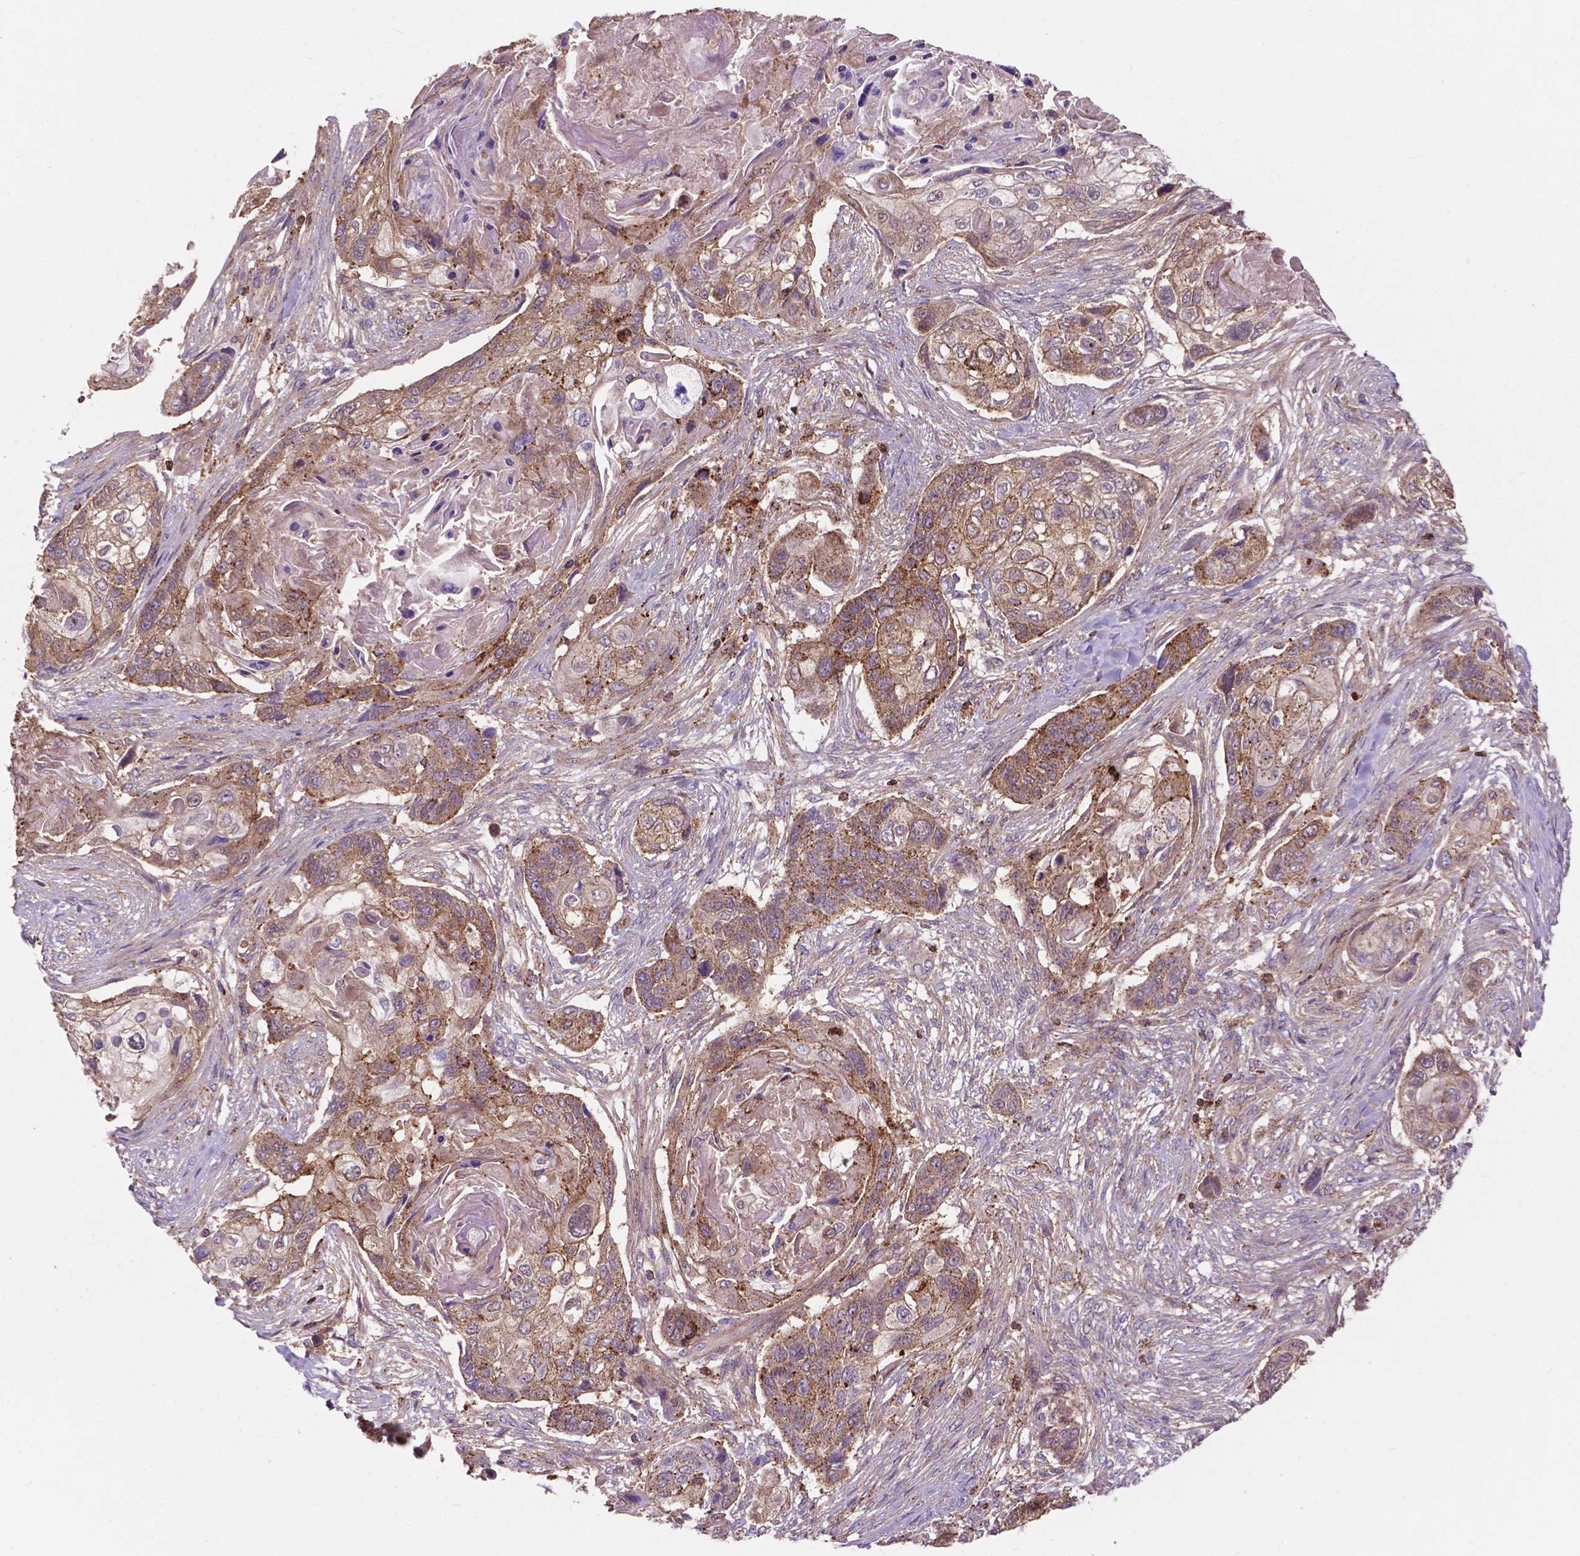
{"staining": {"intensity": "moderate", "quantity": ">75%", "location": "cytoplasmic/membranous"}, "tissue": "lung cancer", "cell_type": "Tumor cells", "image_type": "cancer", "snomed": [{"axis": "morphology", "description": "Squamous cell carcinoma, NOS"}, {"axis": "topography", "description": "Lung"}], "caption": "Immunohistochemistry (DAB (3,3'-diaminobenzidine)) staining of lung squamous cell carcinoma exhibits moderate cytoplasmic/membranous protein staining in about >75% of tumor cells. (DAB IHC, brown staining for protein, blue staining for nuclei).", "gene": "CHMP4A", "patient": {"sex": "male", "age": 69}}